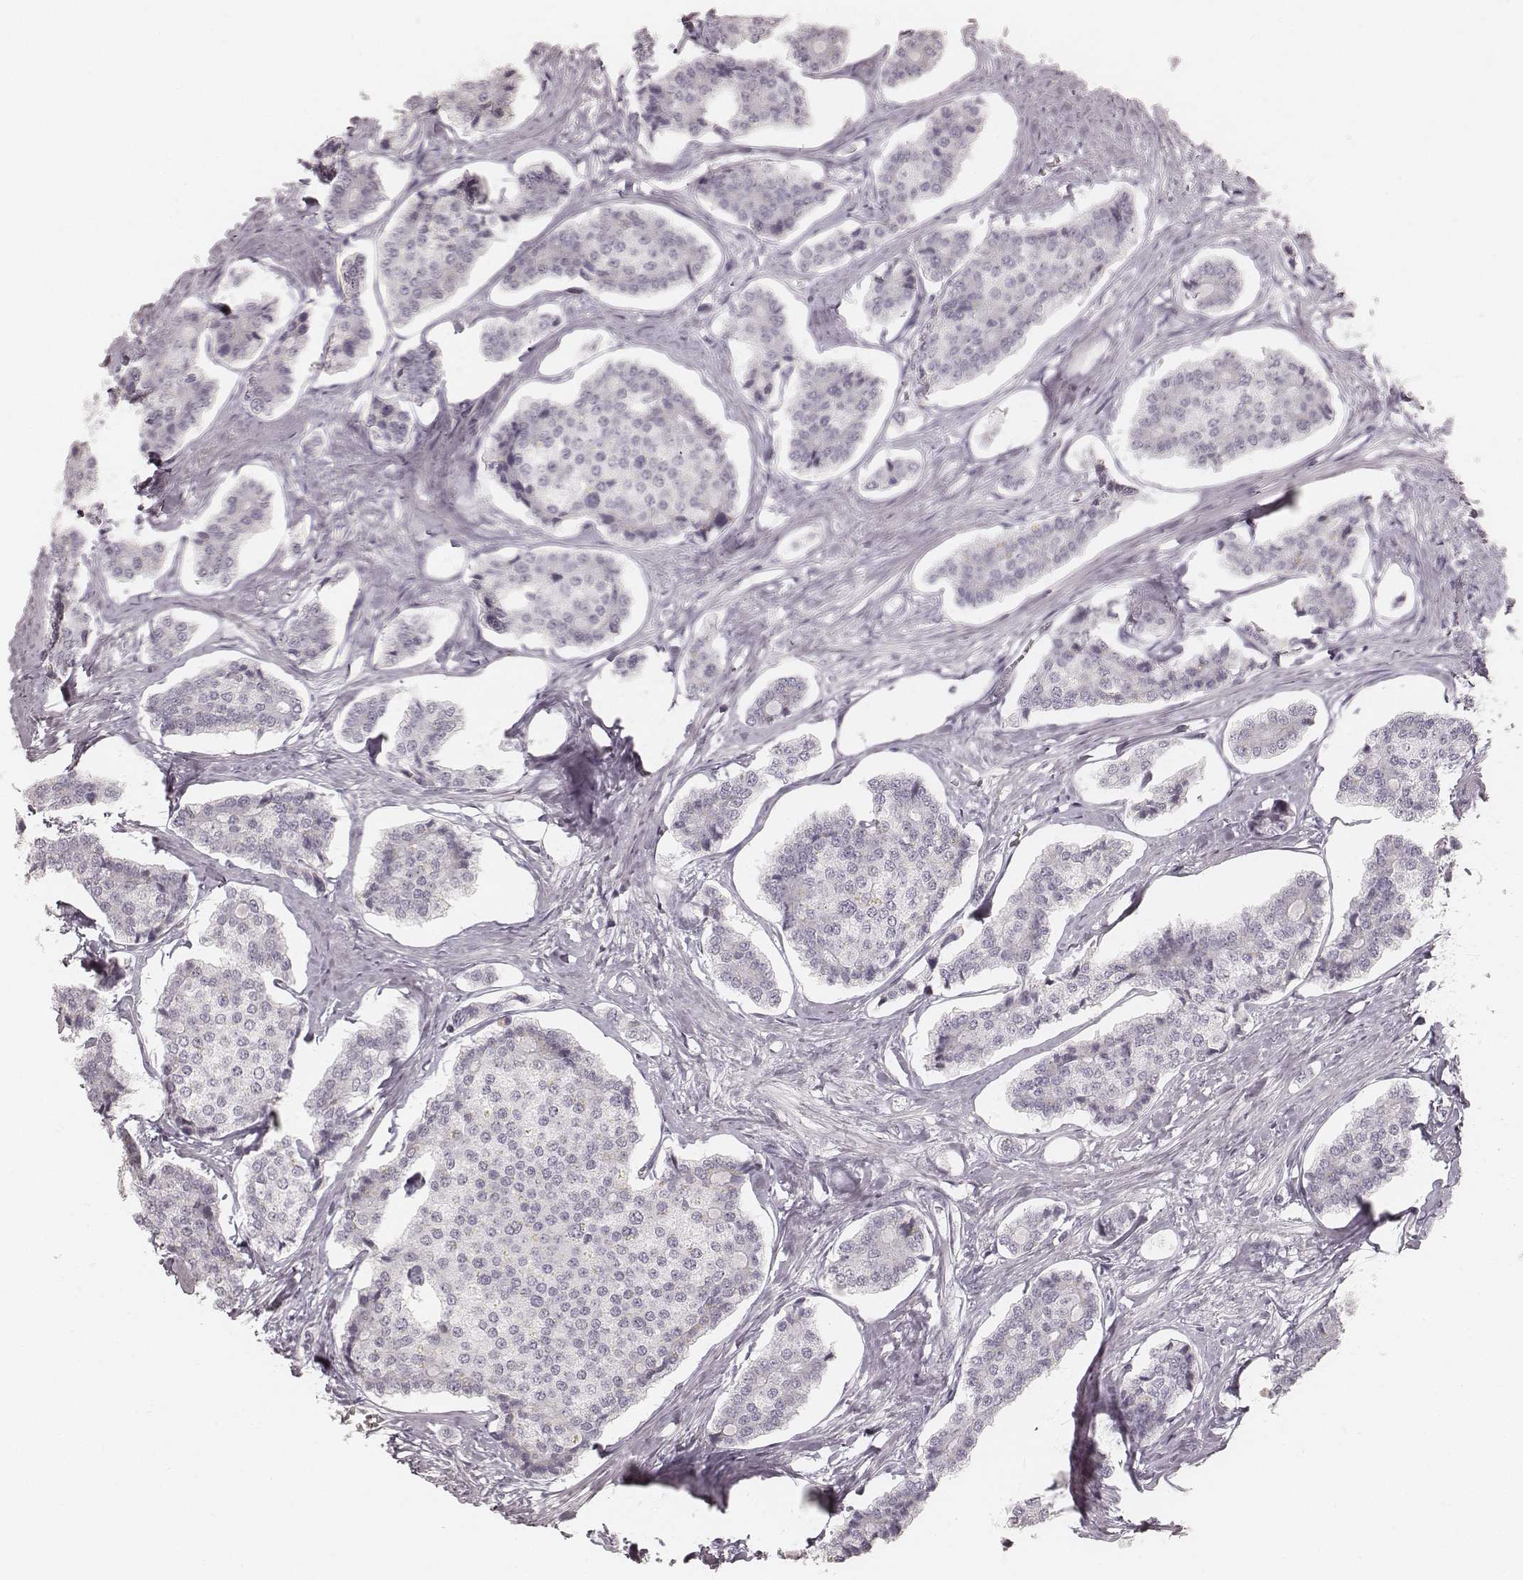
{"staining": {"intensity": "negative", "quantity": "none", "location": "none"}, "tissue": "carcinoid", "cell_type": "Tumor cells", "image_type": "cancer", "snomed": [{"axis": "morphology", "description": "Carcinoid, malignant, NOS"}, {"axis": "topography", "description": "Small intestine"}], "caption": "A high-resolution micrograph shows immunohistochemistry staining of carcinoid, which reveals no significant staining in tumor cells.", "gene": "KRT34", "patient": {"sex": "female", "age": 65}}